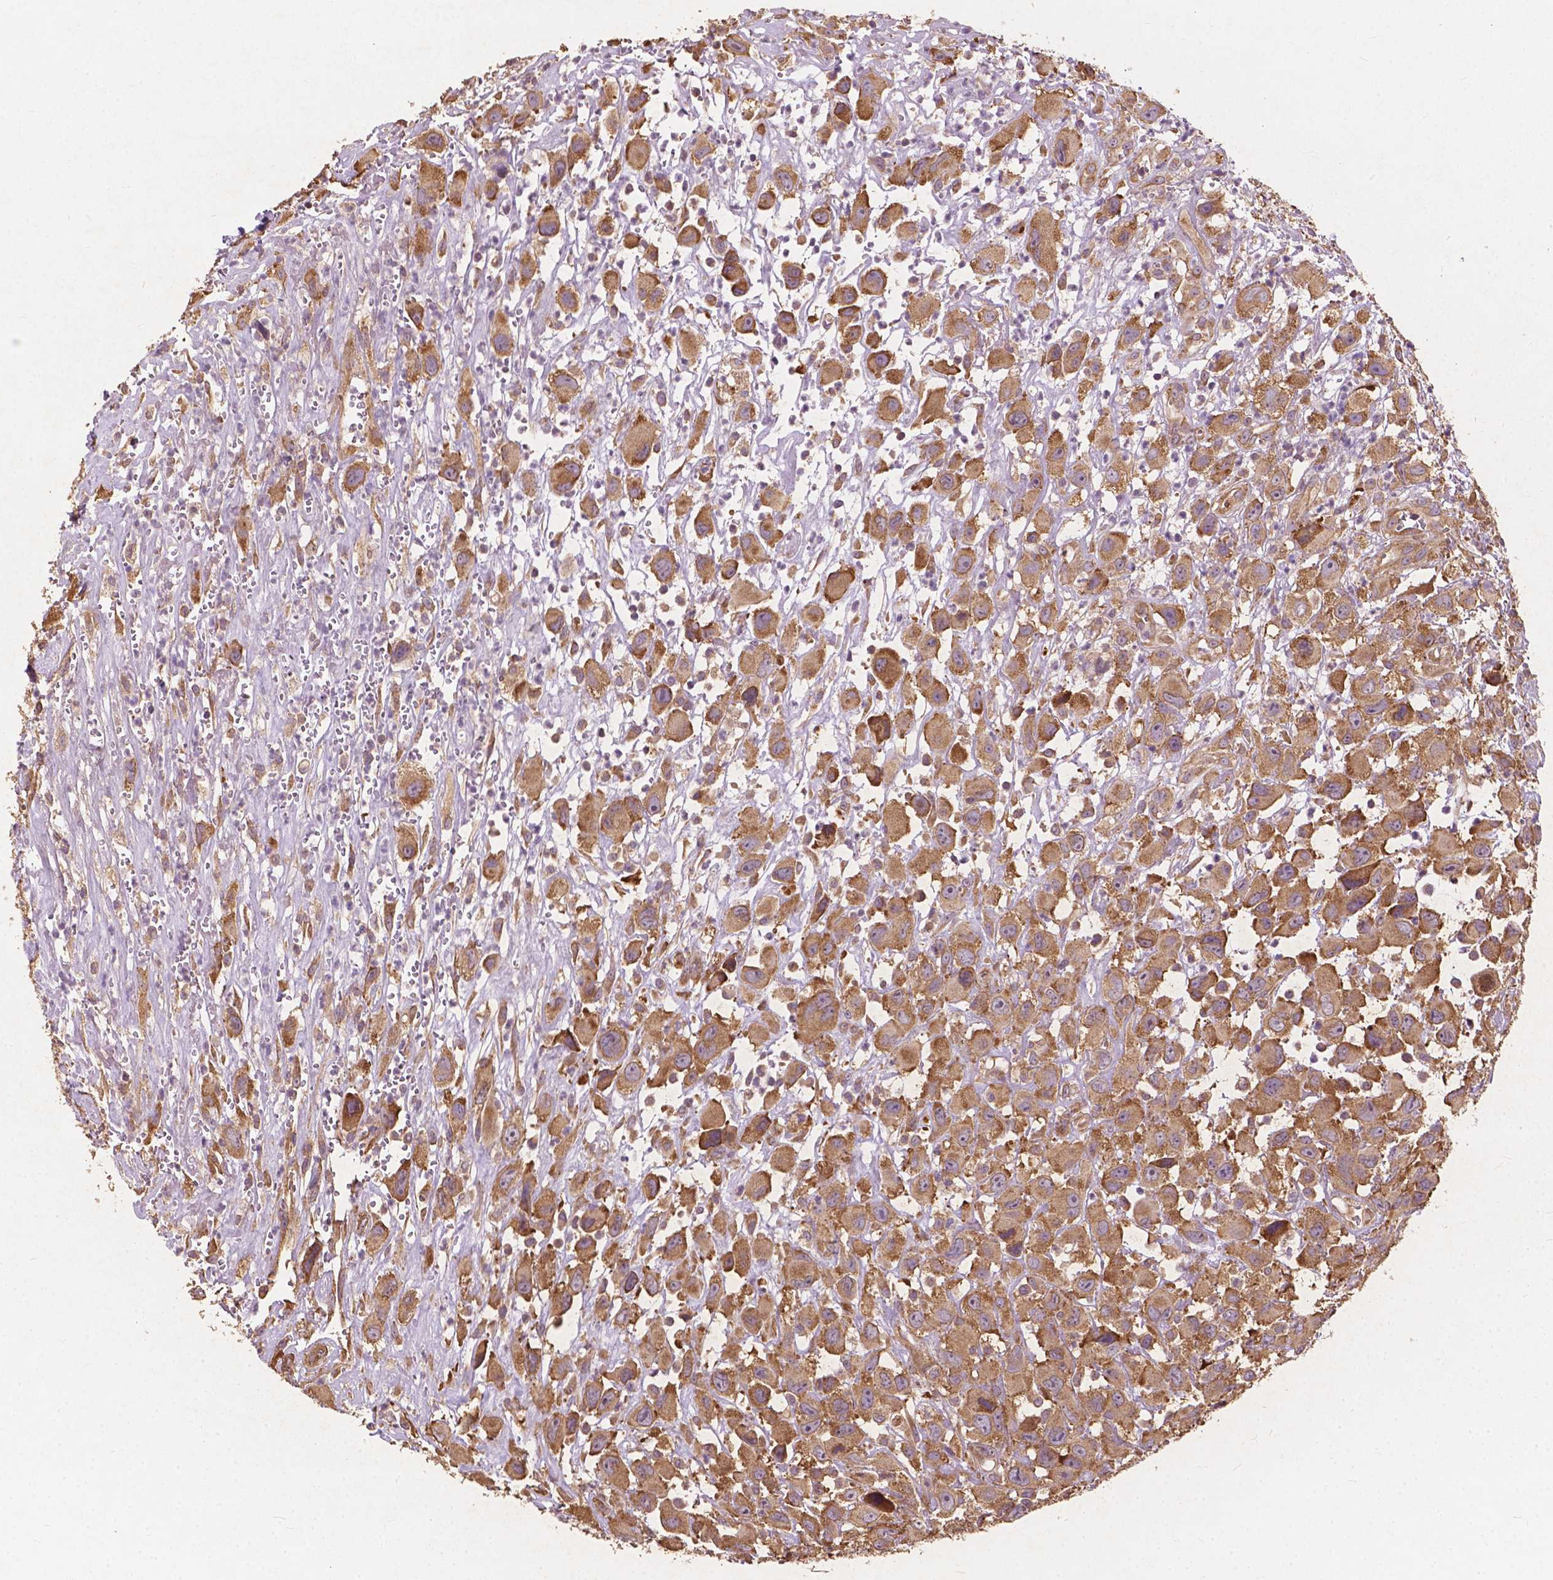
{"staining": {"intensity": "moderate", "quantity": ">75%", "location": "cytoplasmic/membranous"}, "tissue": "head and neck cancer", "cell_type": "Tumor cells", "image_type": "cancer", "snomed": [{"axis": "morphology", "description": "Squamous cell carcinoma, NOS"}, {"axis": "morphology", "description": "Squamous cell carcinoma, metastatic, NOS"}, {"axis": "topography", "description": "Oral tissue"}, {"axis": "topography", "description": "Head-Neck"}], "caption": "Immunohistochemical staining of human head and neck metastatic squamous cell carcinoma demonstrates moderate cytoplasmic/membranous protein staining in about >75% of tumor cells. (Stains: DAB (3,3'-diaminobenzidine) in brown, nuclei in blue, Microscopy: brightfield microscopy at high magnification).", "gene": "G3BP1", "patient": {"sex": "female", "age": 85}}